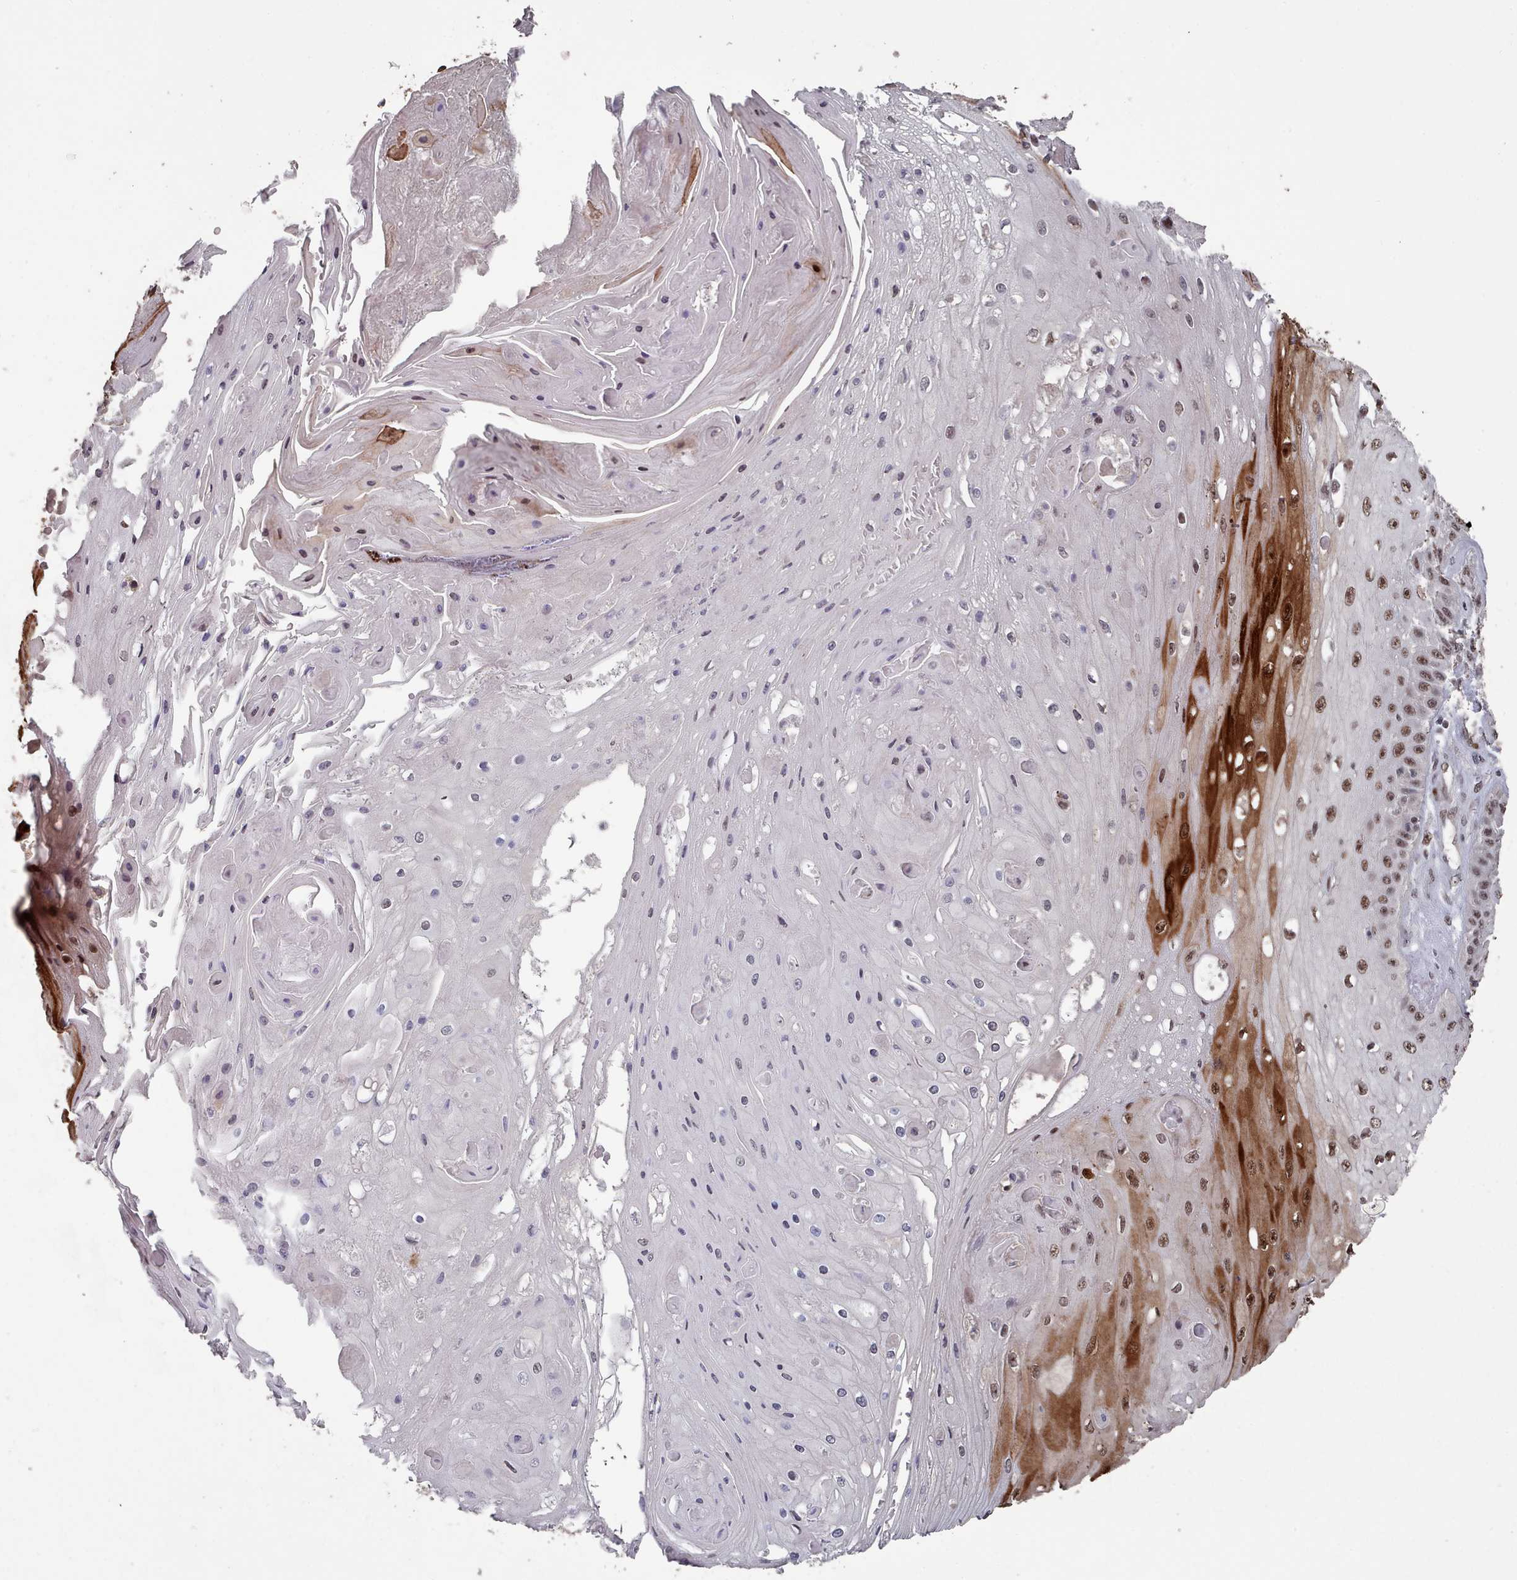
{"staining": {"intensity": "strong", "quantity": ">75%", "location": "cytoplasmic/membranous,nuclear"}, "tissue": "skin cancer", "cell_type": "Tumor cells", "image_type": "cancer", "snomed": [{"axis": "morphology", "description": "Squamous cell carcinoma, NOS"}, {"axis": "topography", "description": "Skin"}], "caption": "Immunohistochemical staining of squamous cell carcinoma (skin) shows high levels of strong cytoplasmic/membranous and nuclear expression in approximately >75% of tumor cells. (DAB = brown stain, brightfield microscopy at high magnification).", "gene": "PNRC2", "patient": {"sex": "male", "age": 70}}